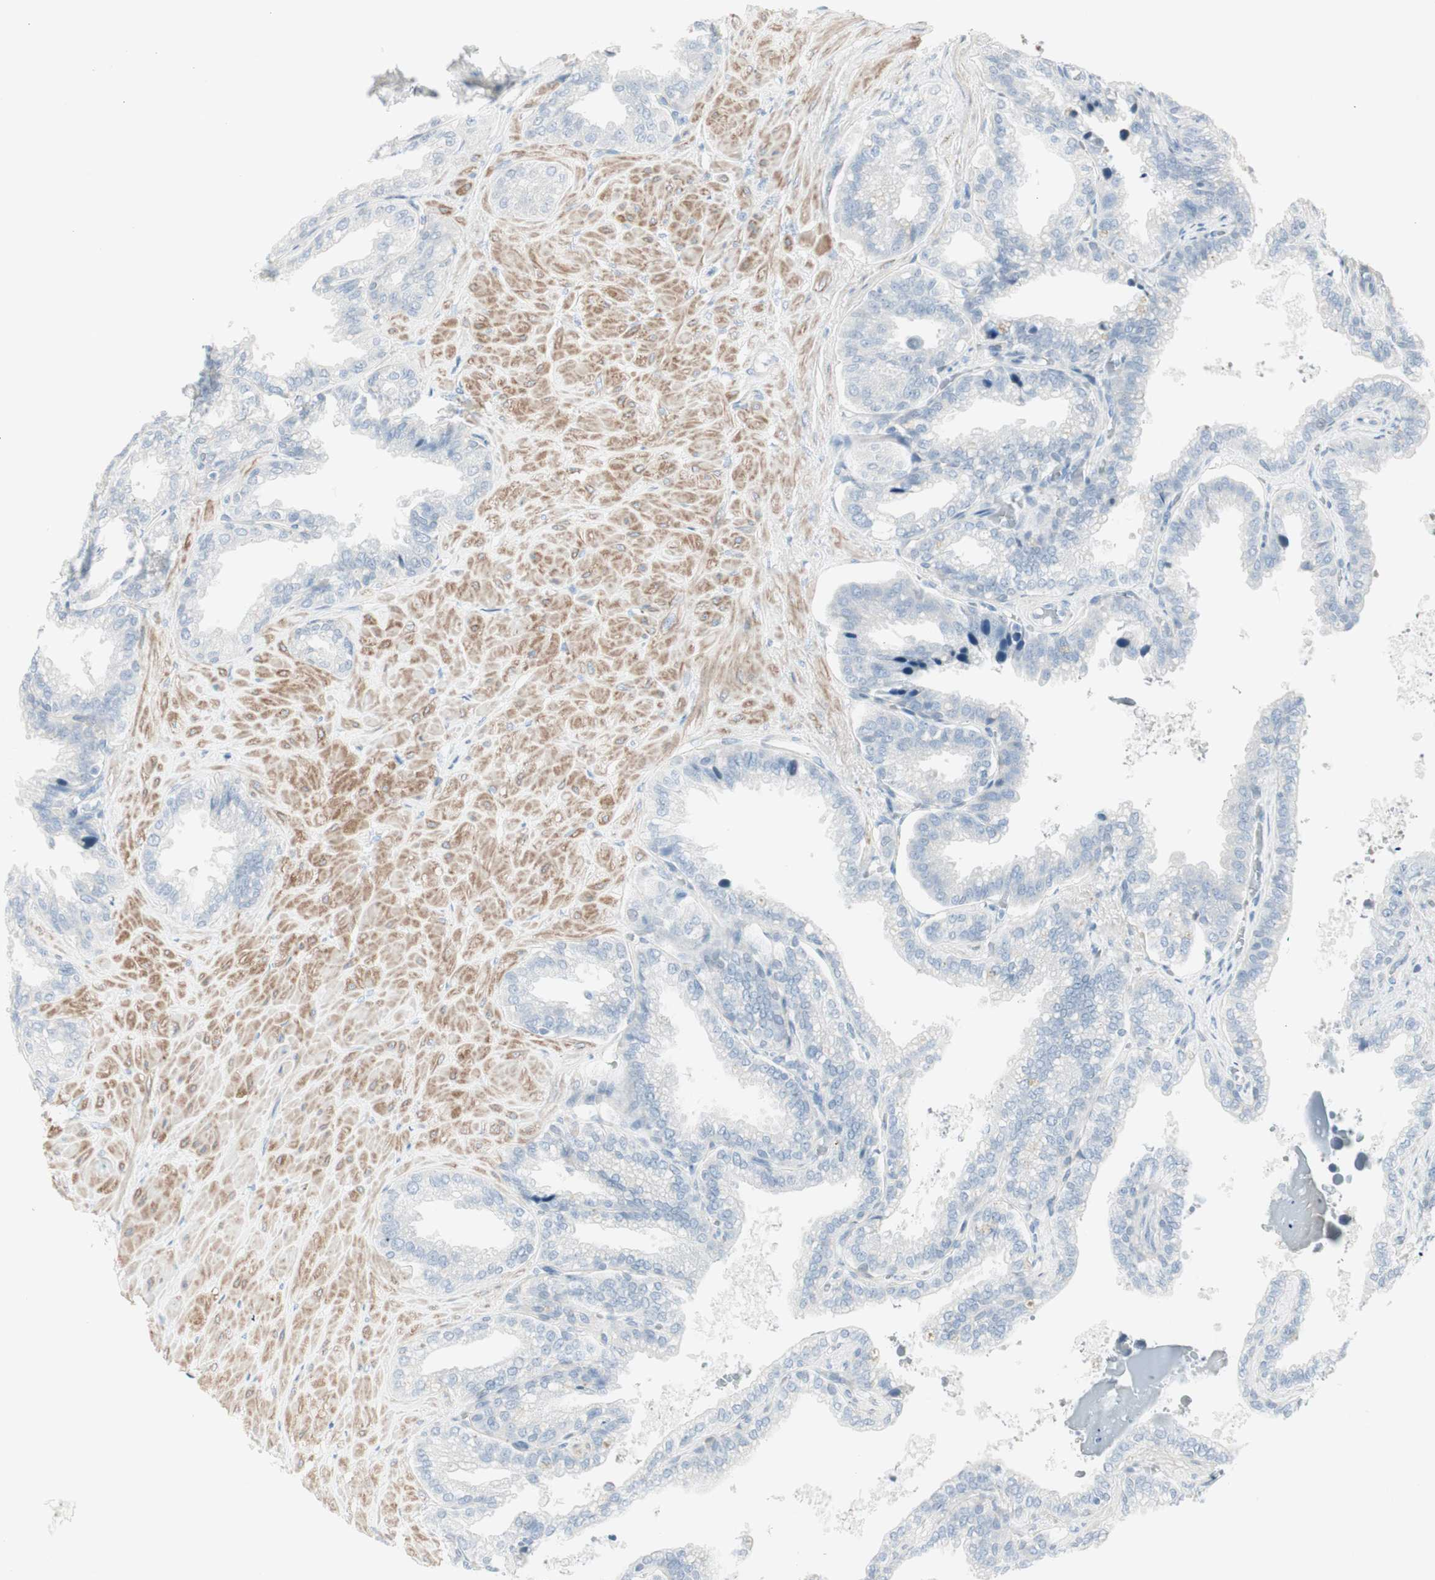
{"staining": {"intensity": "negative", "quantity": "none", "location": "none"}, "tissue": "seminal vesicle", "cell_type": "Glandular cells", "image_type": "normal", "snomed": [{"axis": "morphology", "description": "Normal tissue, NOS"}, {"axis": "topography", "description": "Seminal veicle"}], "caption": "This photomicrograph is of unremarkable seminal vesicle stained with immunohistochemistry (IHC) to label a protein in brown with the nuclei are counter-stained blue. There is no staining in glandular cells. Nuclei are stained in blue.", "gene": "CDHR5", "patient": {"sex": "male", "age": 46}}